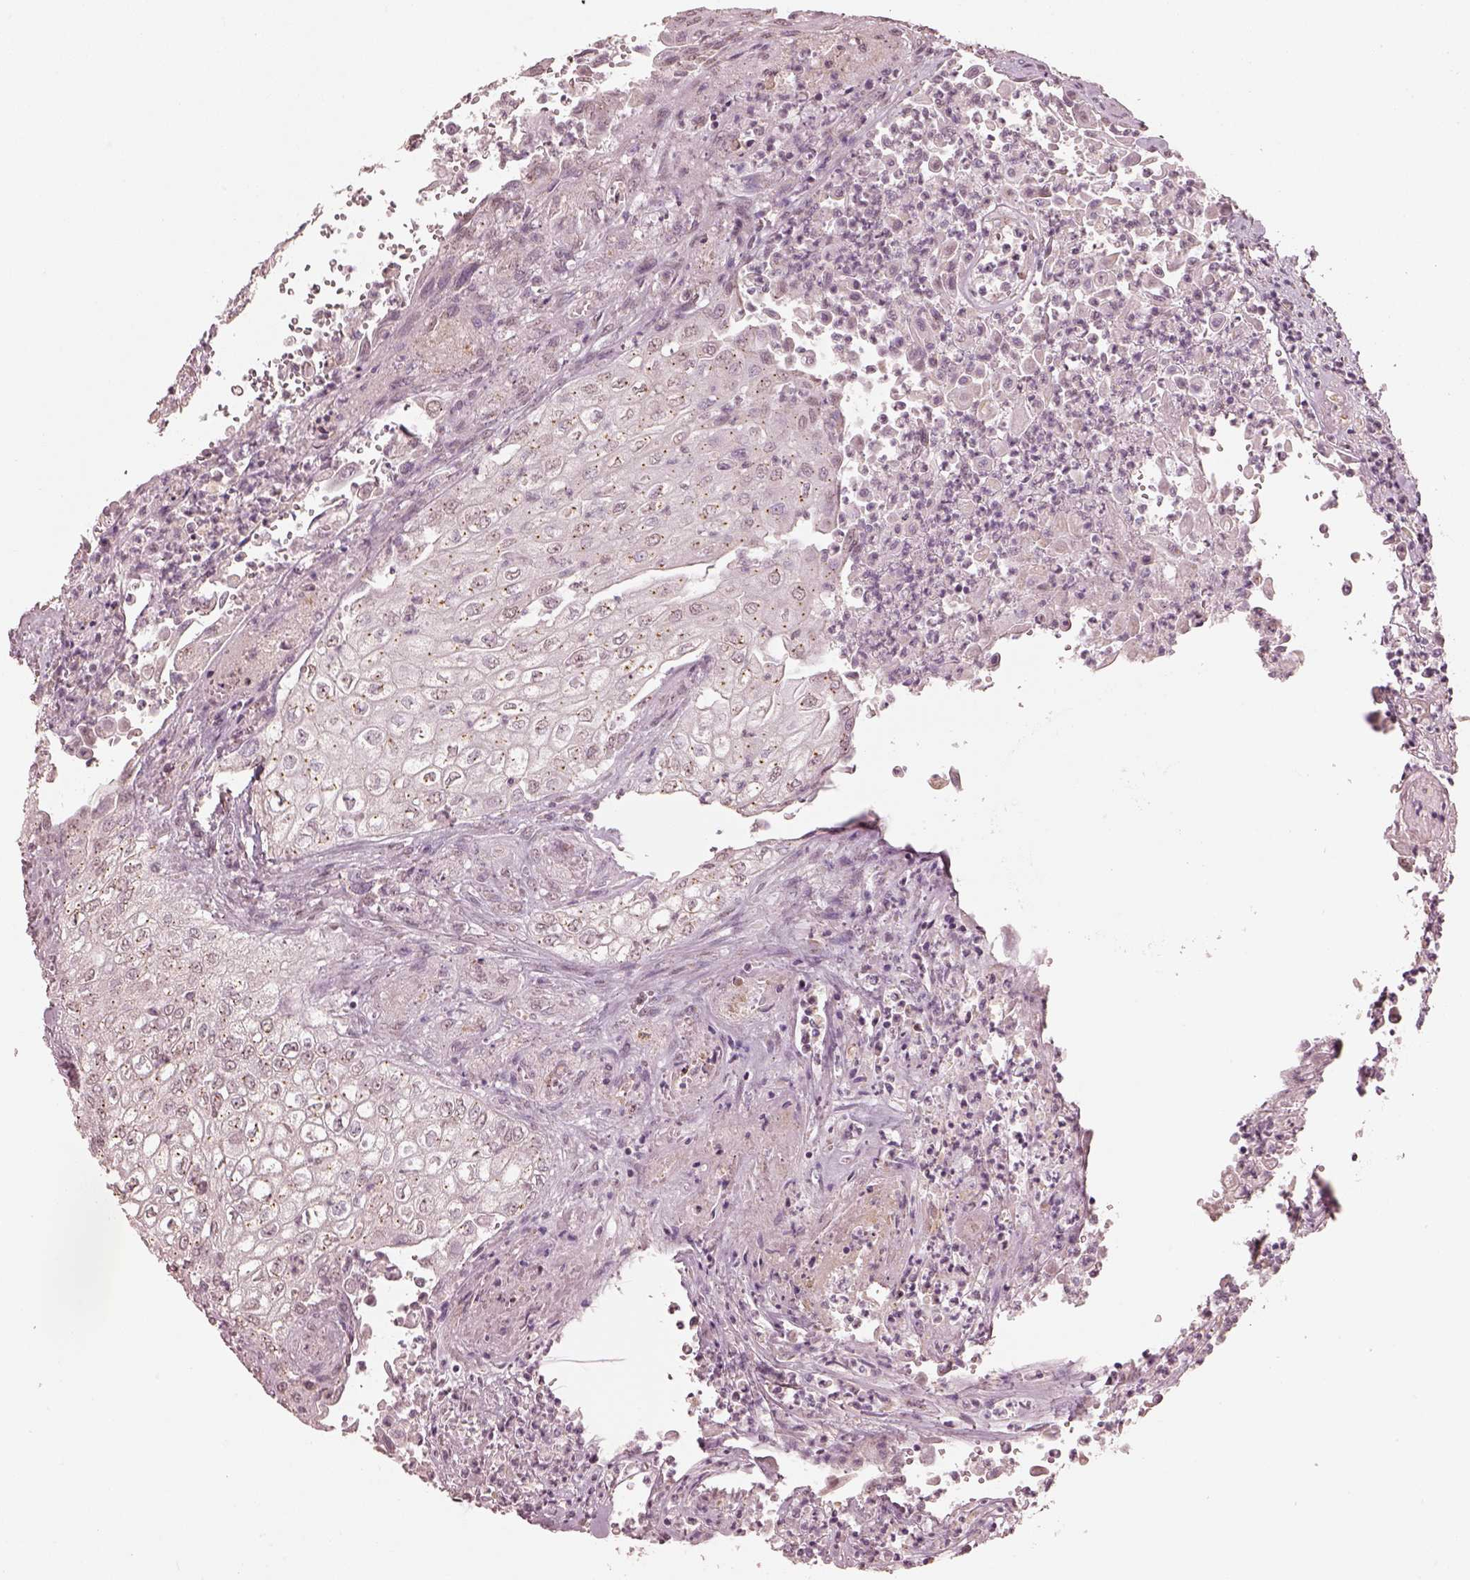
{"staining": {"intensity": "negative", "quantity": "none", "location": "none"}, "tissue": "urothelial cancer", "cell_type": "Tumor cells", "image_type": "cancer", "snomed": [{"axis": "morphology", "description": "Urothelial carcinoma, High grade"}, {"axis": "topography", "description": "Urinary bladder"}], "caption": "Urothelial carcinoma (high-grade) was stained to show a protein in brown. There is no significant positivity in tumor cells. (Stains: DAB immunohistochemistry with hematoxylin counter stain, Microscopy: brightfield microscopy at high magnification).", "gene": "SLC7A4", "patient": {"sex": "male", "age": 62}}